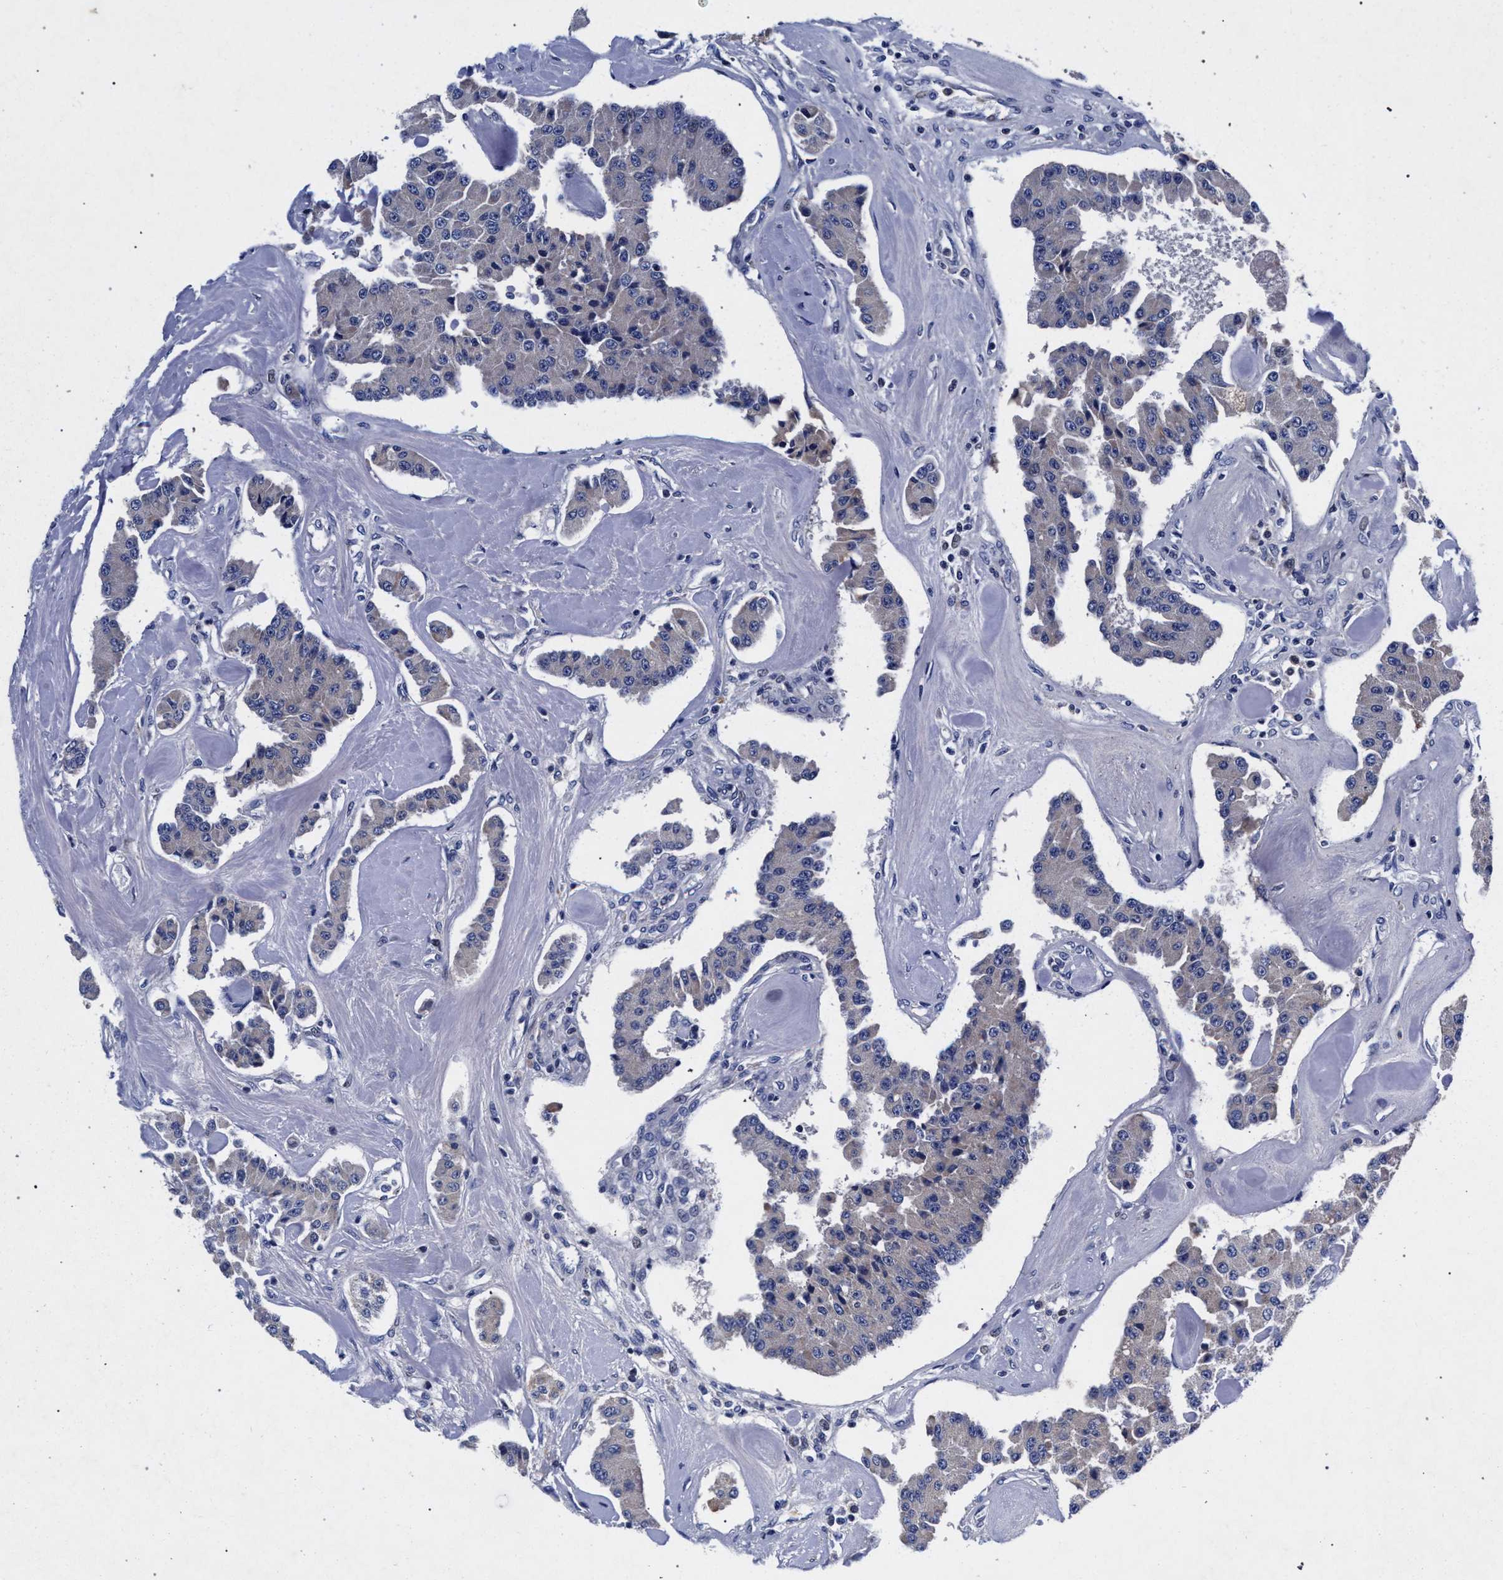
{"staining": {"intensity": "negative", "quantity": "none", "location": "none"}, "tissue": "carcinoid", "cell_type": "Tumor cells", "image_type": "cancer", "snomed": [{"axis": "morphology", "description": "Carcinoid, malignant, NOS"}, {"axis": "topography", "description": "Pancreas"}], "caption": "The micrograph shows no staining of tumor cells in malignant carcinoid. (DAB (3,3'-diaminobenzidine) IHC visualized using brightfield microscopy, high magnification).", "gene": "HSD17B14", "patient": {"sex": "male", "age": 41}}